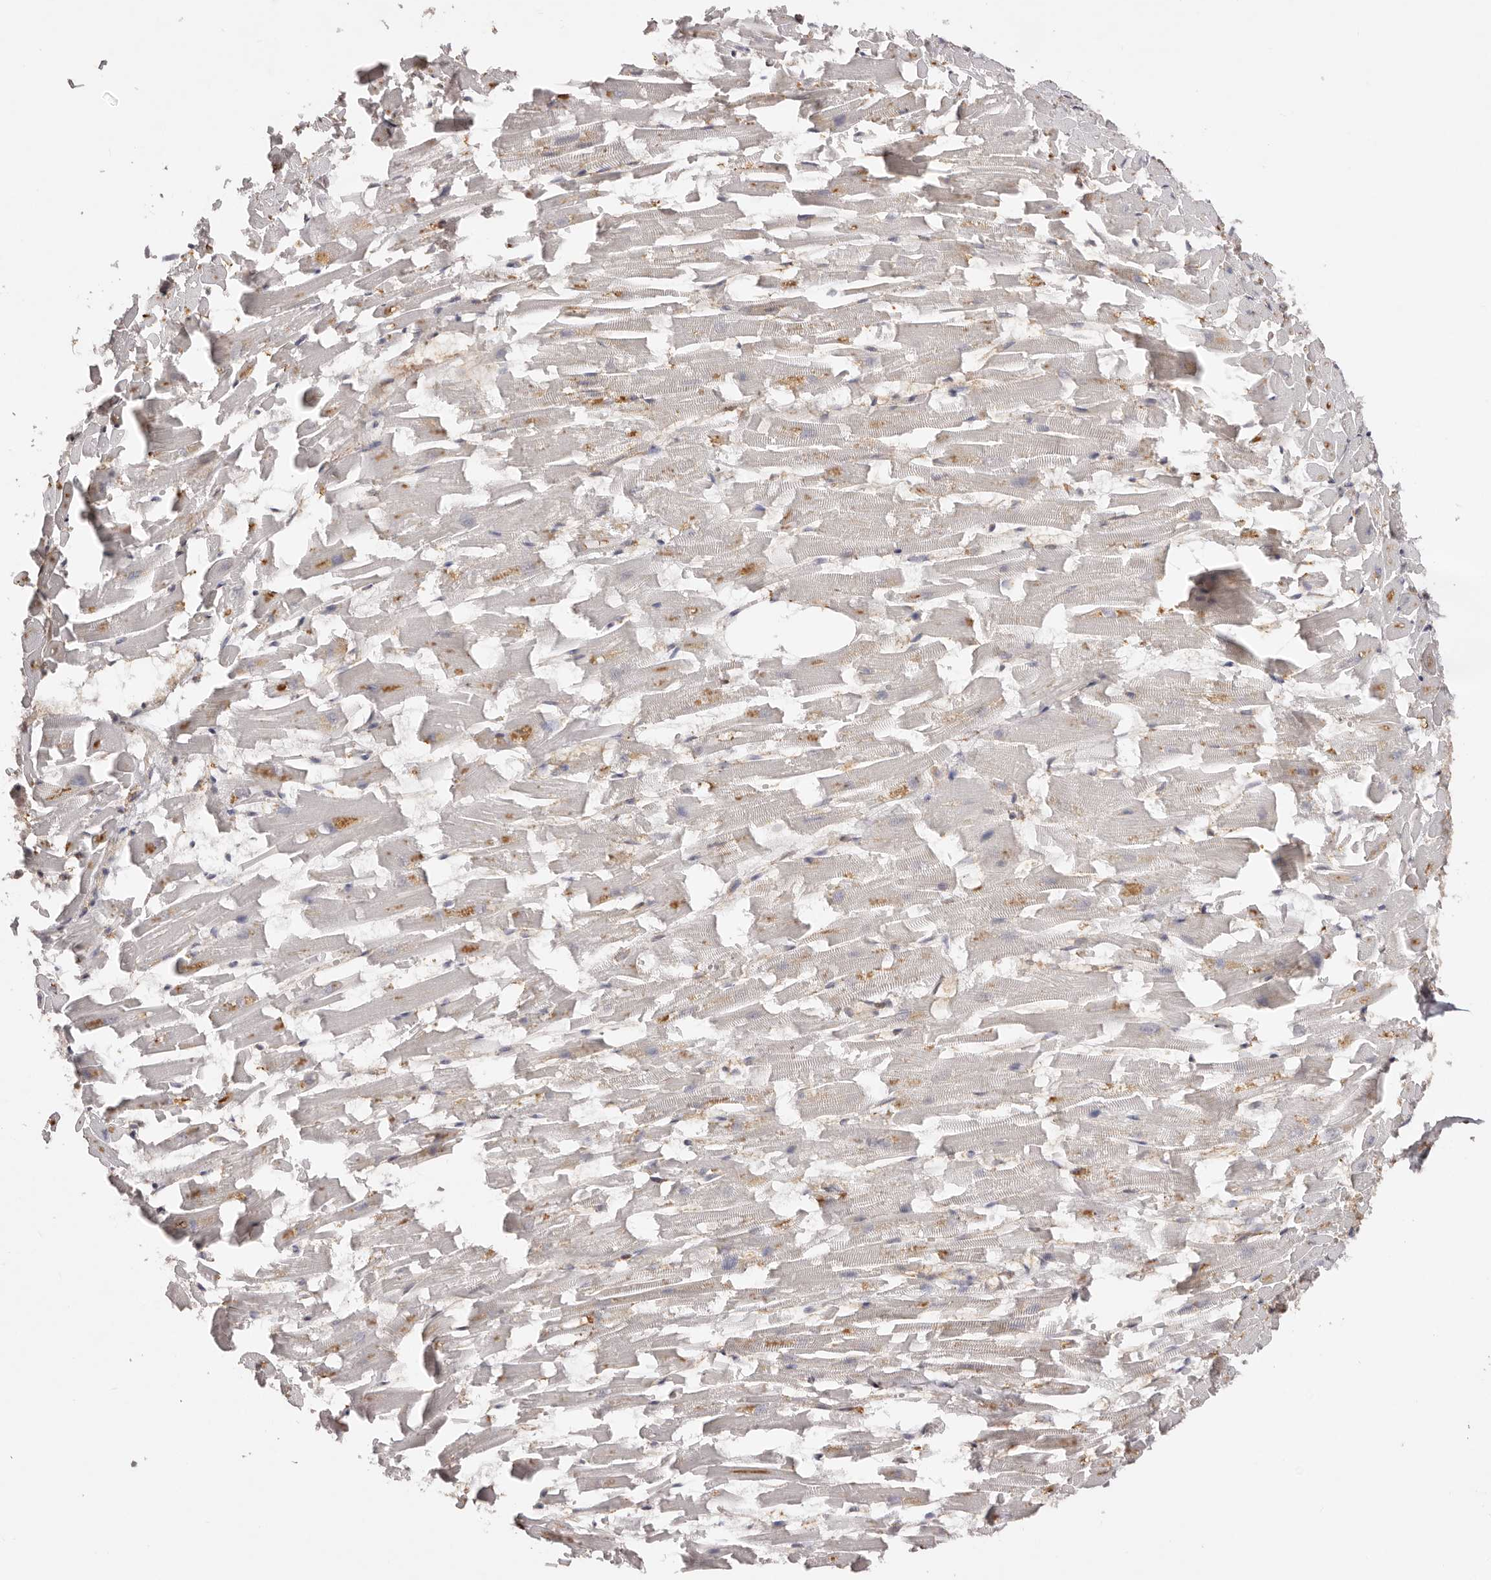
{"staining": {"intensity": "moderate", "quantity": "<25%", "location": "cytoplasmic/membranous"}, "tissue": "heart muscle", "cell_type": "Cardiomyocytes", "image_type": "normal", "snomed": [{"axis": "morphology", "description": "Normal tissue, NOS"}, {"axis": "topography", "description": "Heart"}], "caption": "Immunohistochemical staining of normal heart muscle demonstrates low levels of moderate cytoplasmic/membranous positivity in approximately <25% of cardiomyocytes. (Brightfield microscopy of DAB IHC at high magnification).", "gene": "RPS6", "patient": {"sex": "female", "age": 64}}